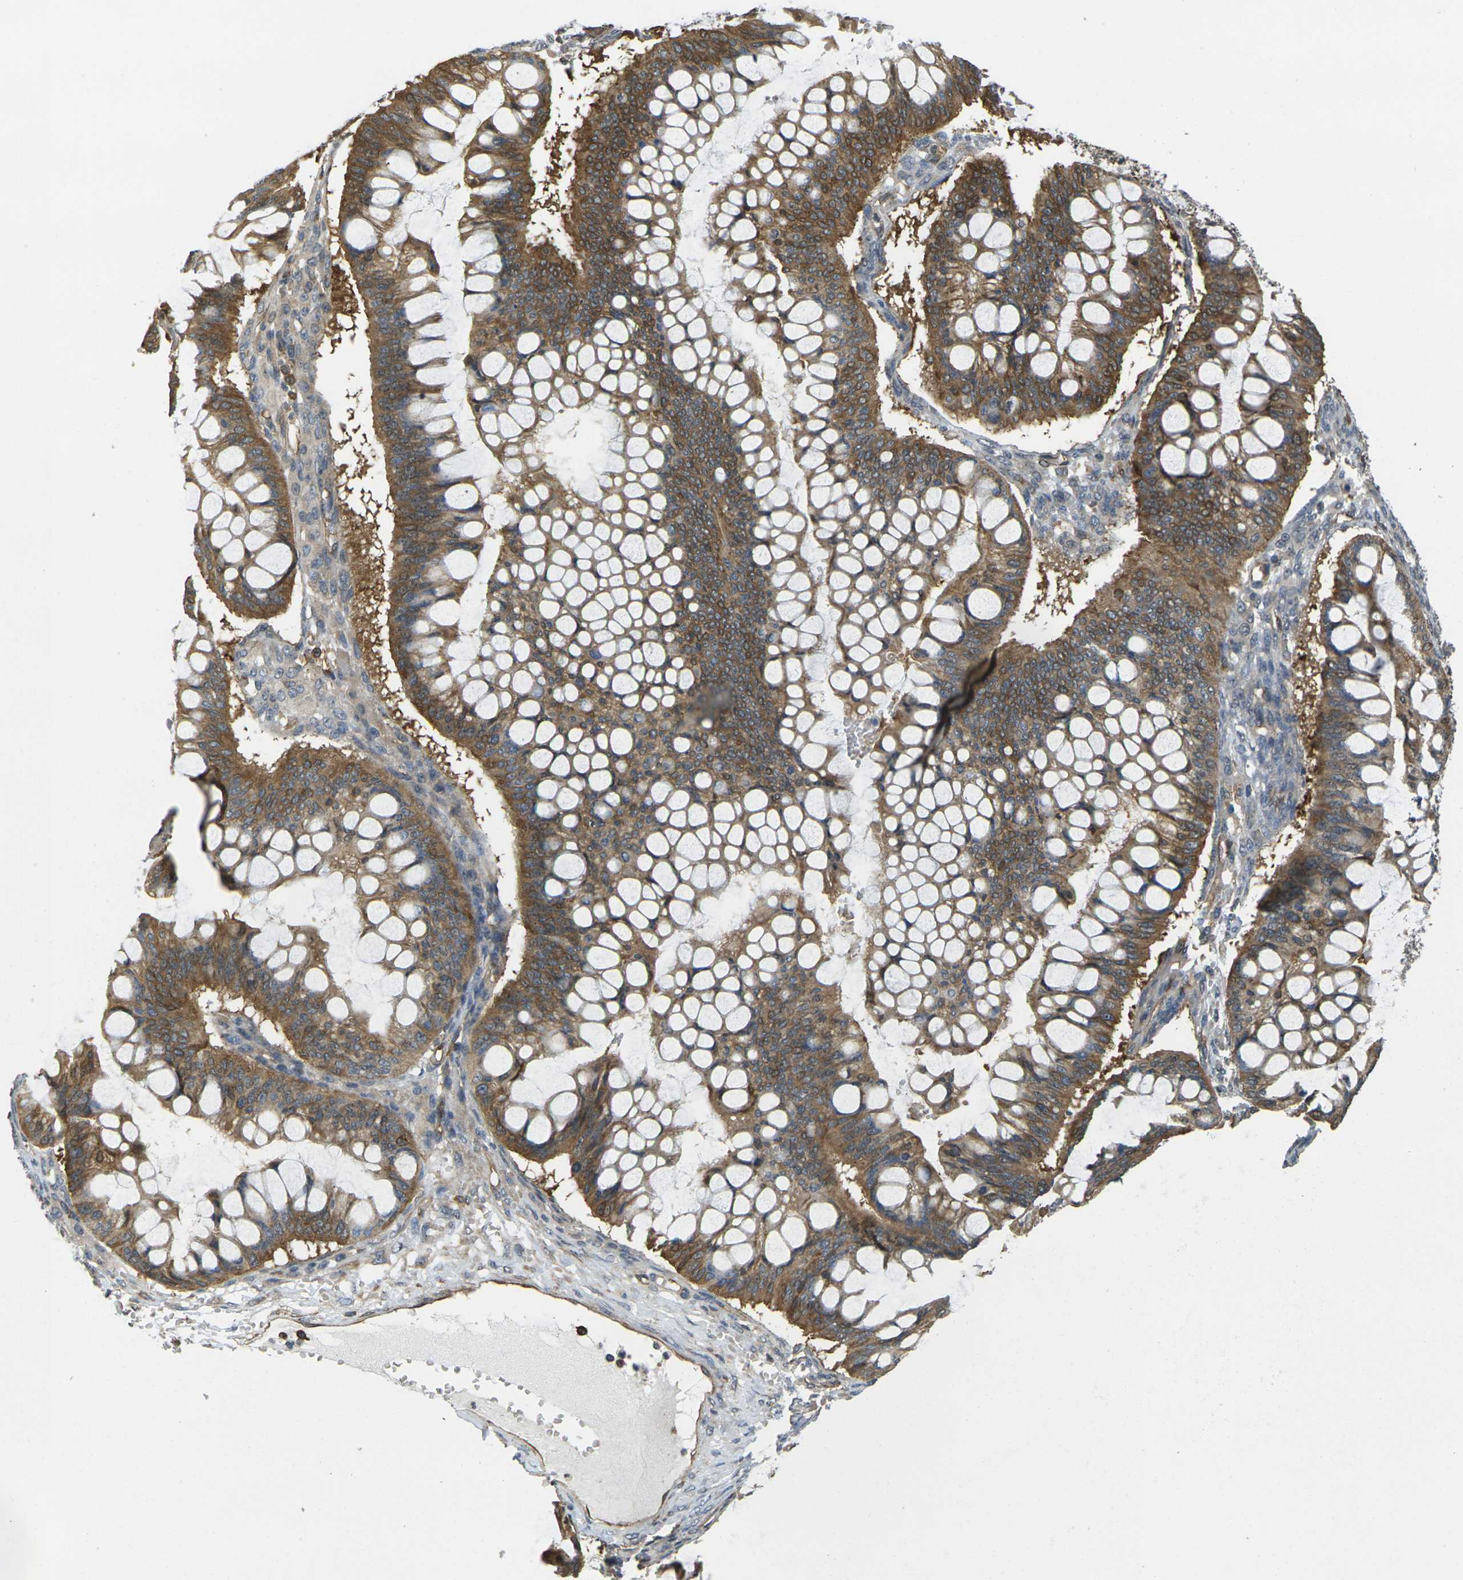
{"staining": {"intensity": "strong", "quantity": ">75%", "location": "cytoplasmic/membranous"}, "tissue": "ovarian cancer", "cell_type": "Tumor cells", "image_type": "cancer", "snomed": [{"axis": "morphology", "description": "Cystadenocarcinoma, mucinous, NOS"}, {"axis": "topography", "description": "Ovary"}], "caption": "A high-resolution micrograph shows immunohistochemistry (IHC) staining of ovarian mucinous cystadenocarcinoma, which displays strong cytoplasmic/membranous expression in approximately >75% of tumor cells.", "gene": "CAST", "patient": {"sex": "female", "age": 73}}